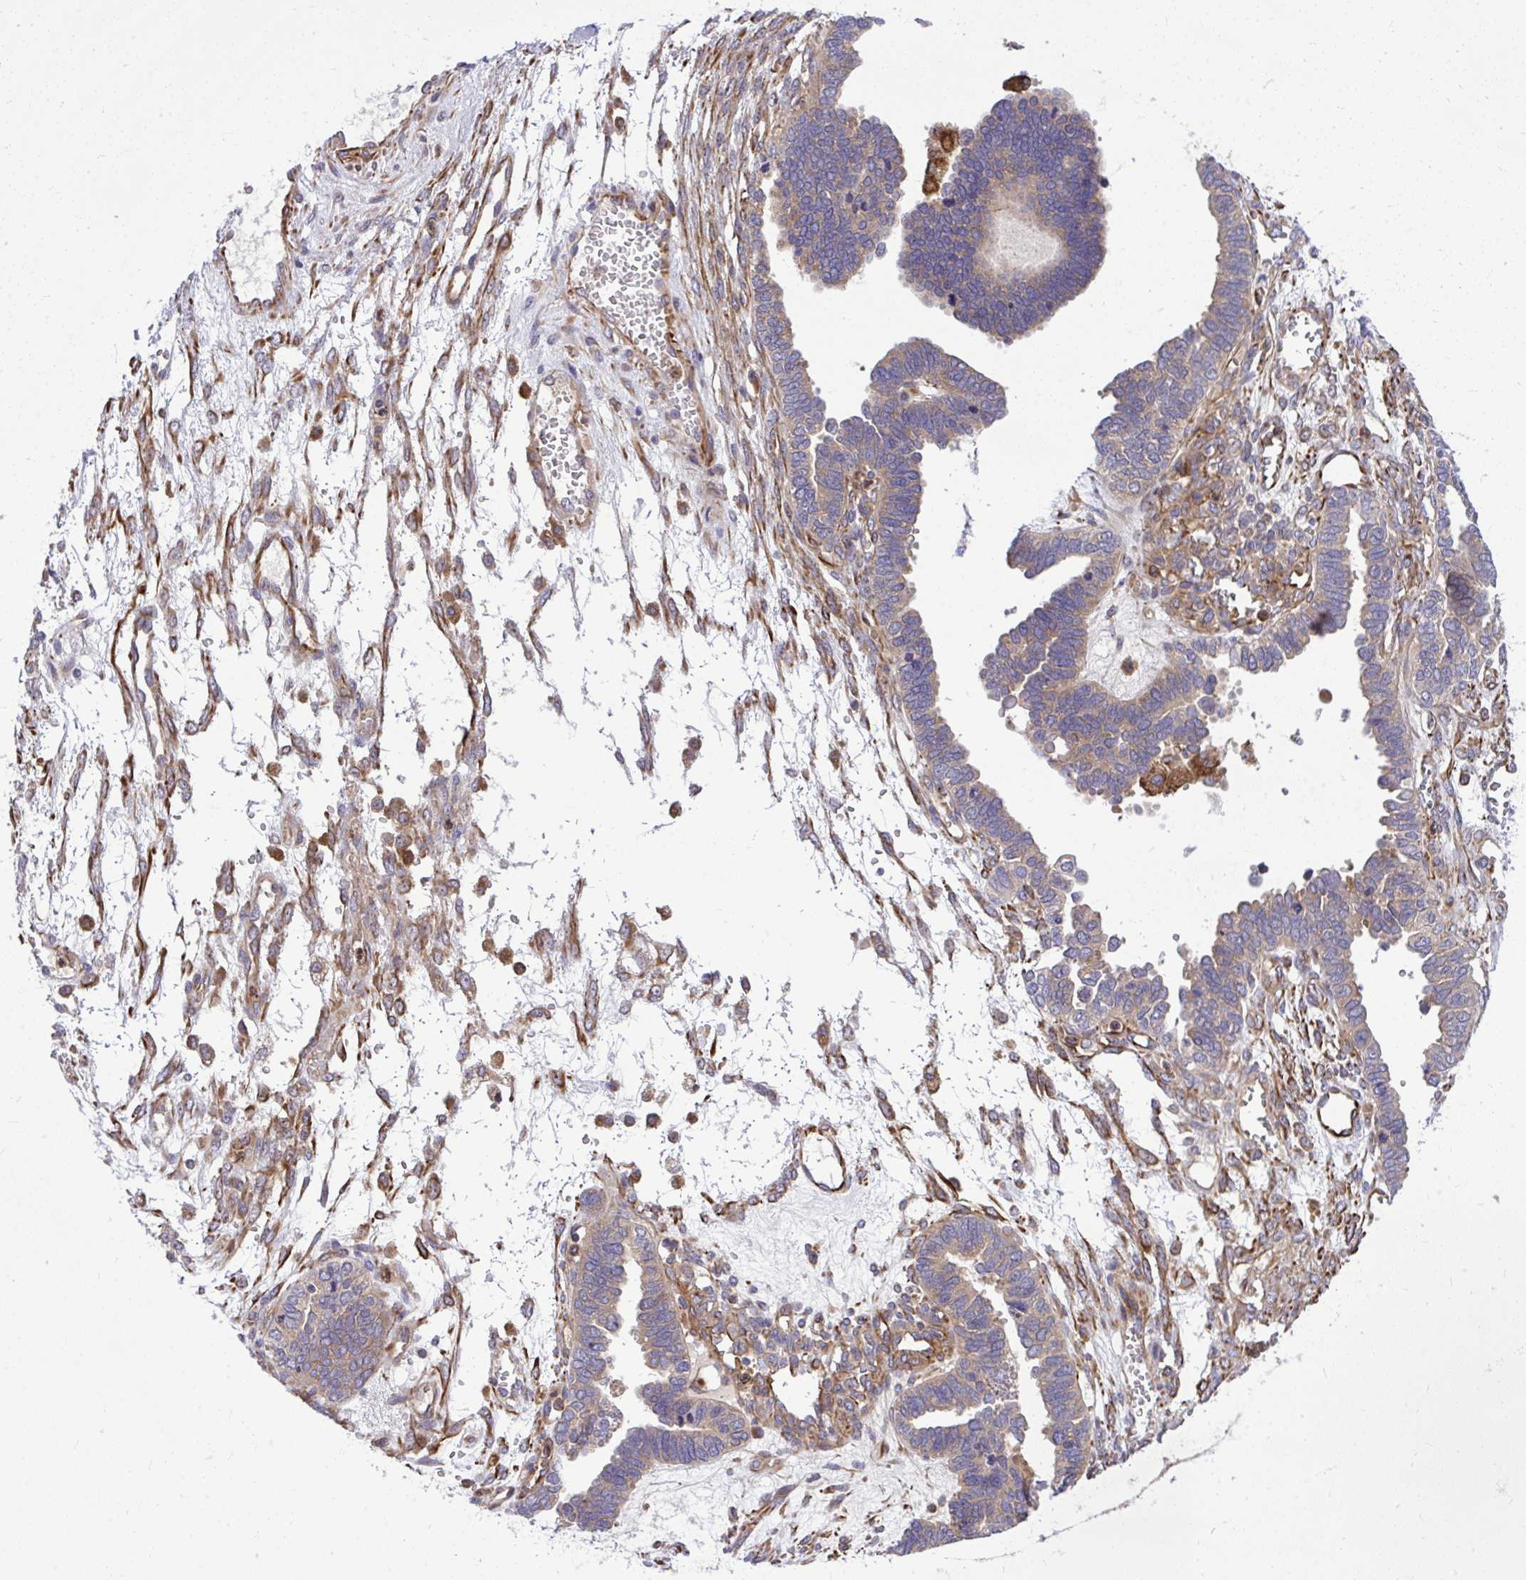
{"staining": {"intensity": "weak", "quantity": "25%-75%", "location": "cytoplasmic/membranous"}, "tissue": "ovarian cancer", "cell_type": "Tumor cells", "image_type": "cancer", "snomed": [{"axis": "morphology", "description": "Cystadenocarcinoma, serous, NOS"}, {"axis": "topography", "description": "Ovary"}], "caption": "Protein positivity by IHC exhibits weak cytoplasmic/membranous positivity in approximately 25%-75% of tumor cells in ovarian cancer (serous cystadenocarcinoma). The staining was performed using DAB (3,3'-diaminobenzidine), with brown indicating positive protein expression. Nuclei are stained blue with hematoxylin.", "gene": "PAIP2", "patient": {"sex": "female", "age": 51}}